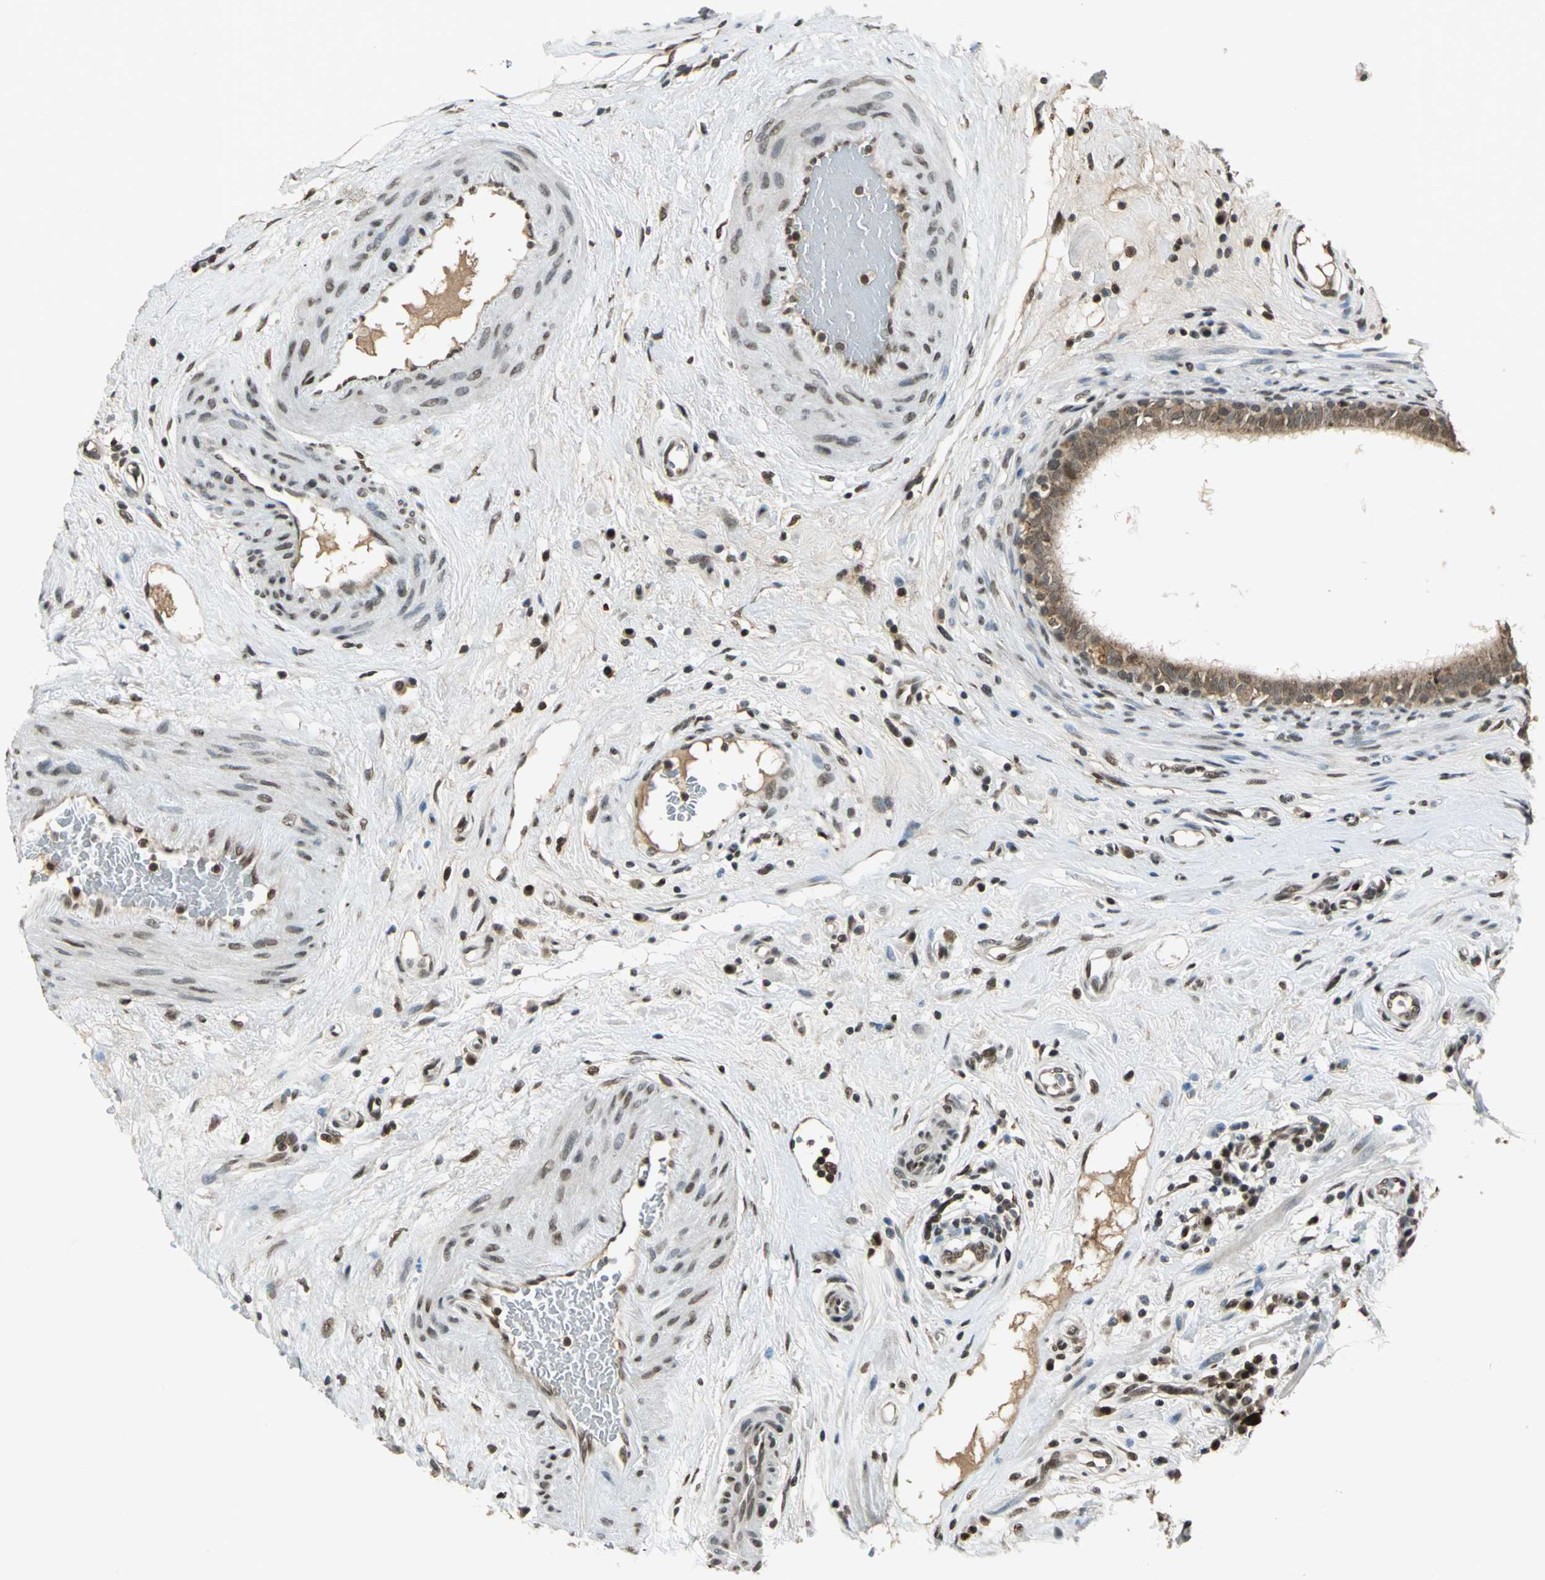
{"staining": {"intensity": "moderate", "quantity": "25%-75%", "location": "cytoplasmic/membranous"}, "tissue": "epididymis", "cell_type": "Glandular cells", "image_type": "normal", "snomed": [{"axis": "morphology", "description": "Normal tissue, NOS"}, {"axis": "morphology", "description": "Inflammation, NOS"}, {"axis": "topography", "description": "Epididymis"}], "caption": "Glandular cells demonstrate medium levels of moderate cytoplasmic/membranous expression in about 25%-75% of cells in benign human epididymis. (Brightfield microscopy of DAB IHC at high magnification).", "gene": "RAD17", "patient": {"sex": "male", "age": 84}}